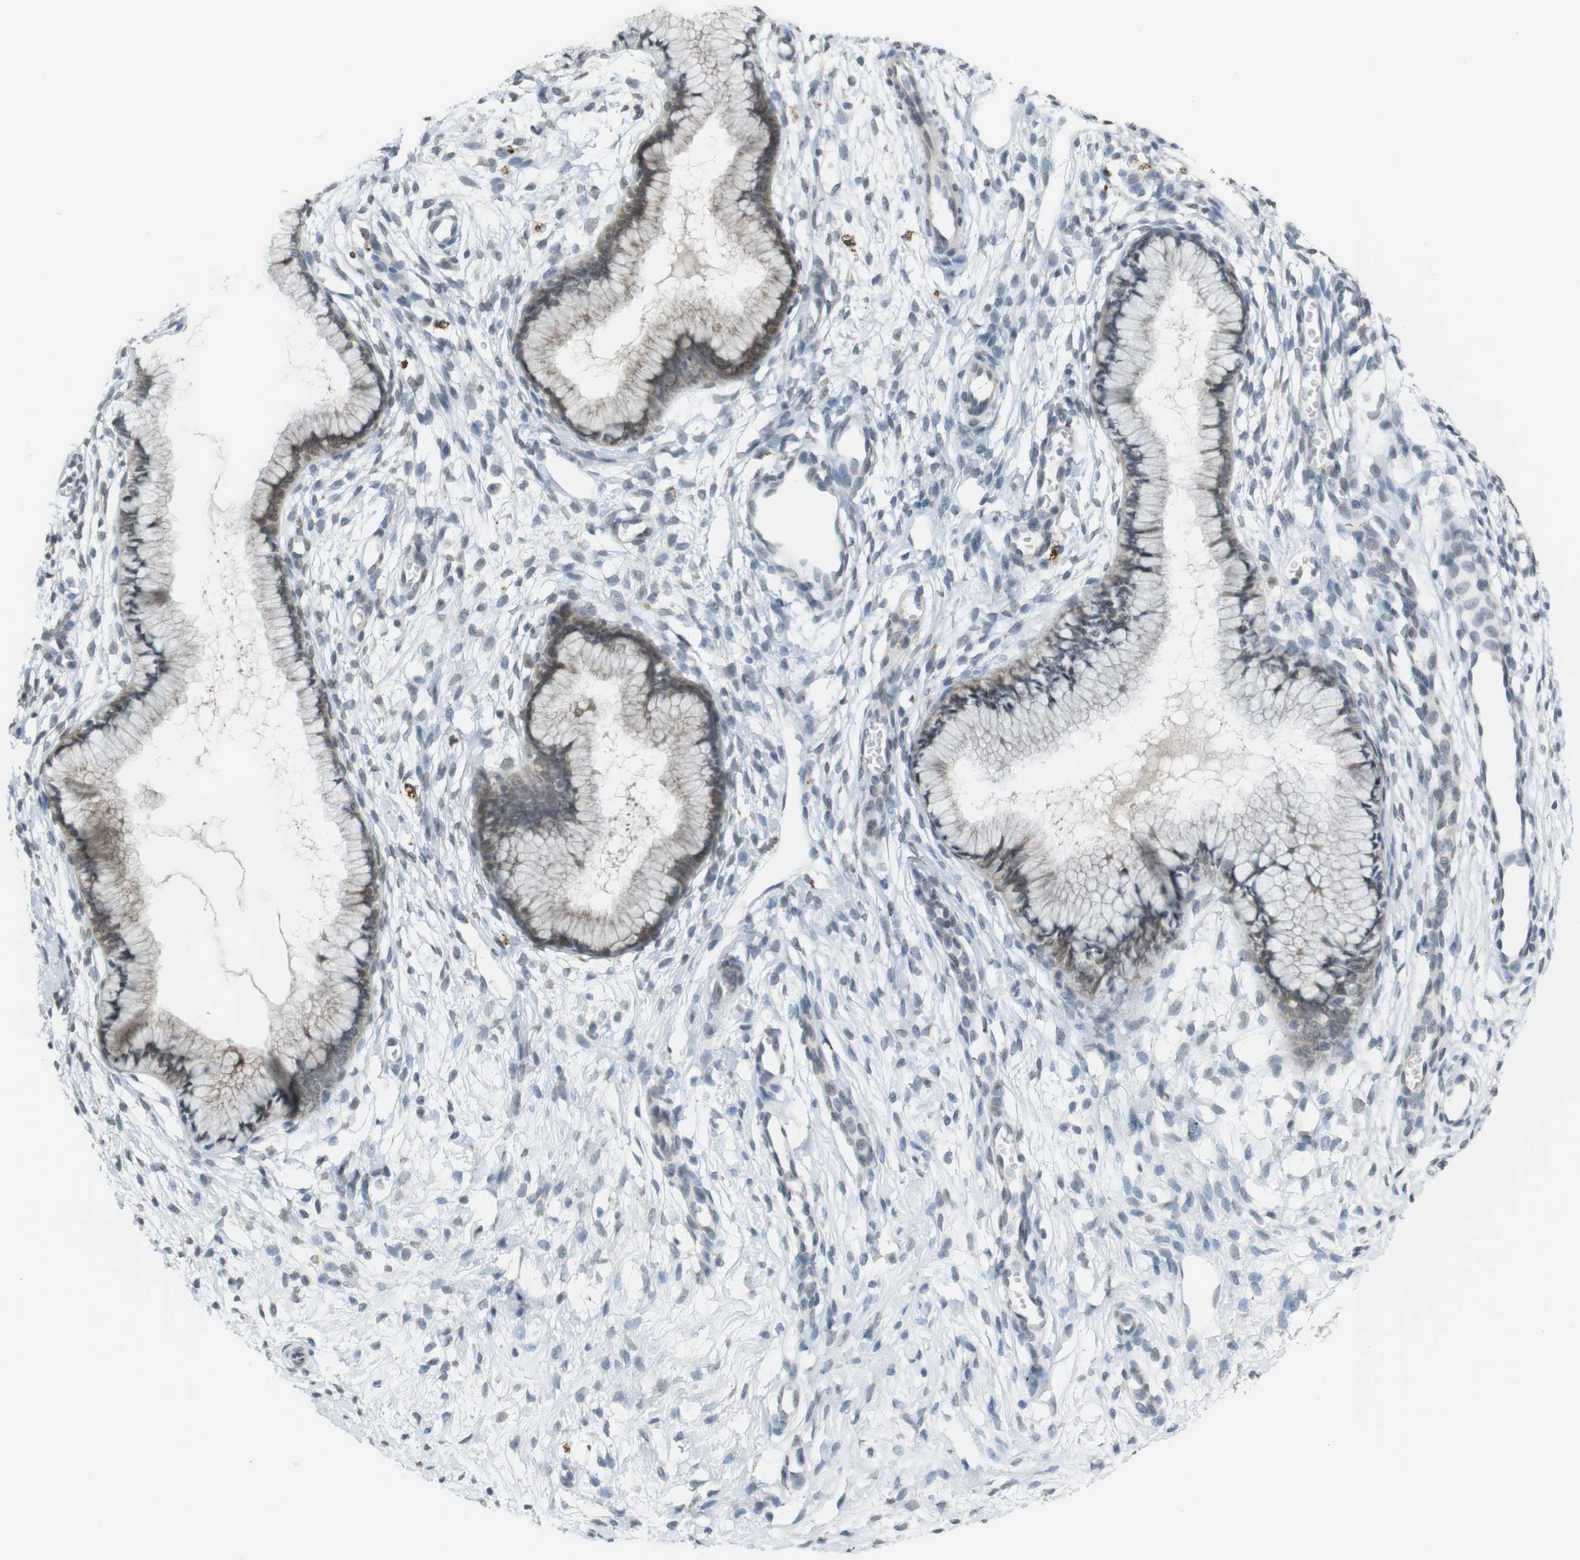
{"staining": {"intensity": "weak", "quantity": ">75%", "location": "cytoplasmic/membranous"}, "tissue": "cervix", "cell_type": "Glandular cells", "image_type": "normal", "snomed": [{"axis": "morphology", "description": "Normal tissue, NOS"}, {"axis": "topography", "description": "Cervix"}], "caption": "IHC image of benign cervix: cervix stained using immunohistochemistry demonstrates low levels of weak protein expression localized specifically in the cytoplasmic/membranous of glandular cells, appearing as a cytoplasmic/membranous brown color.", "gene": "FZD10", "patient": {"sex": "female", "age": 65}}